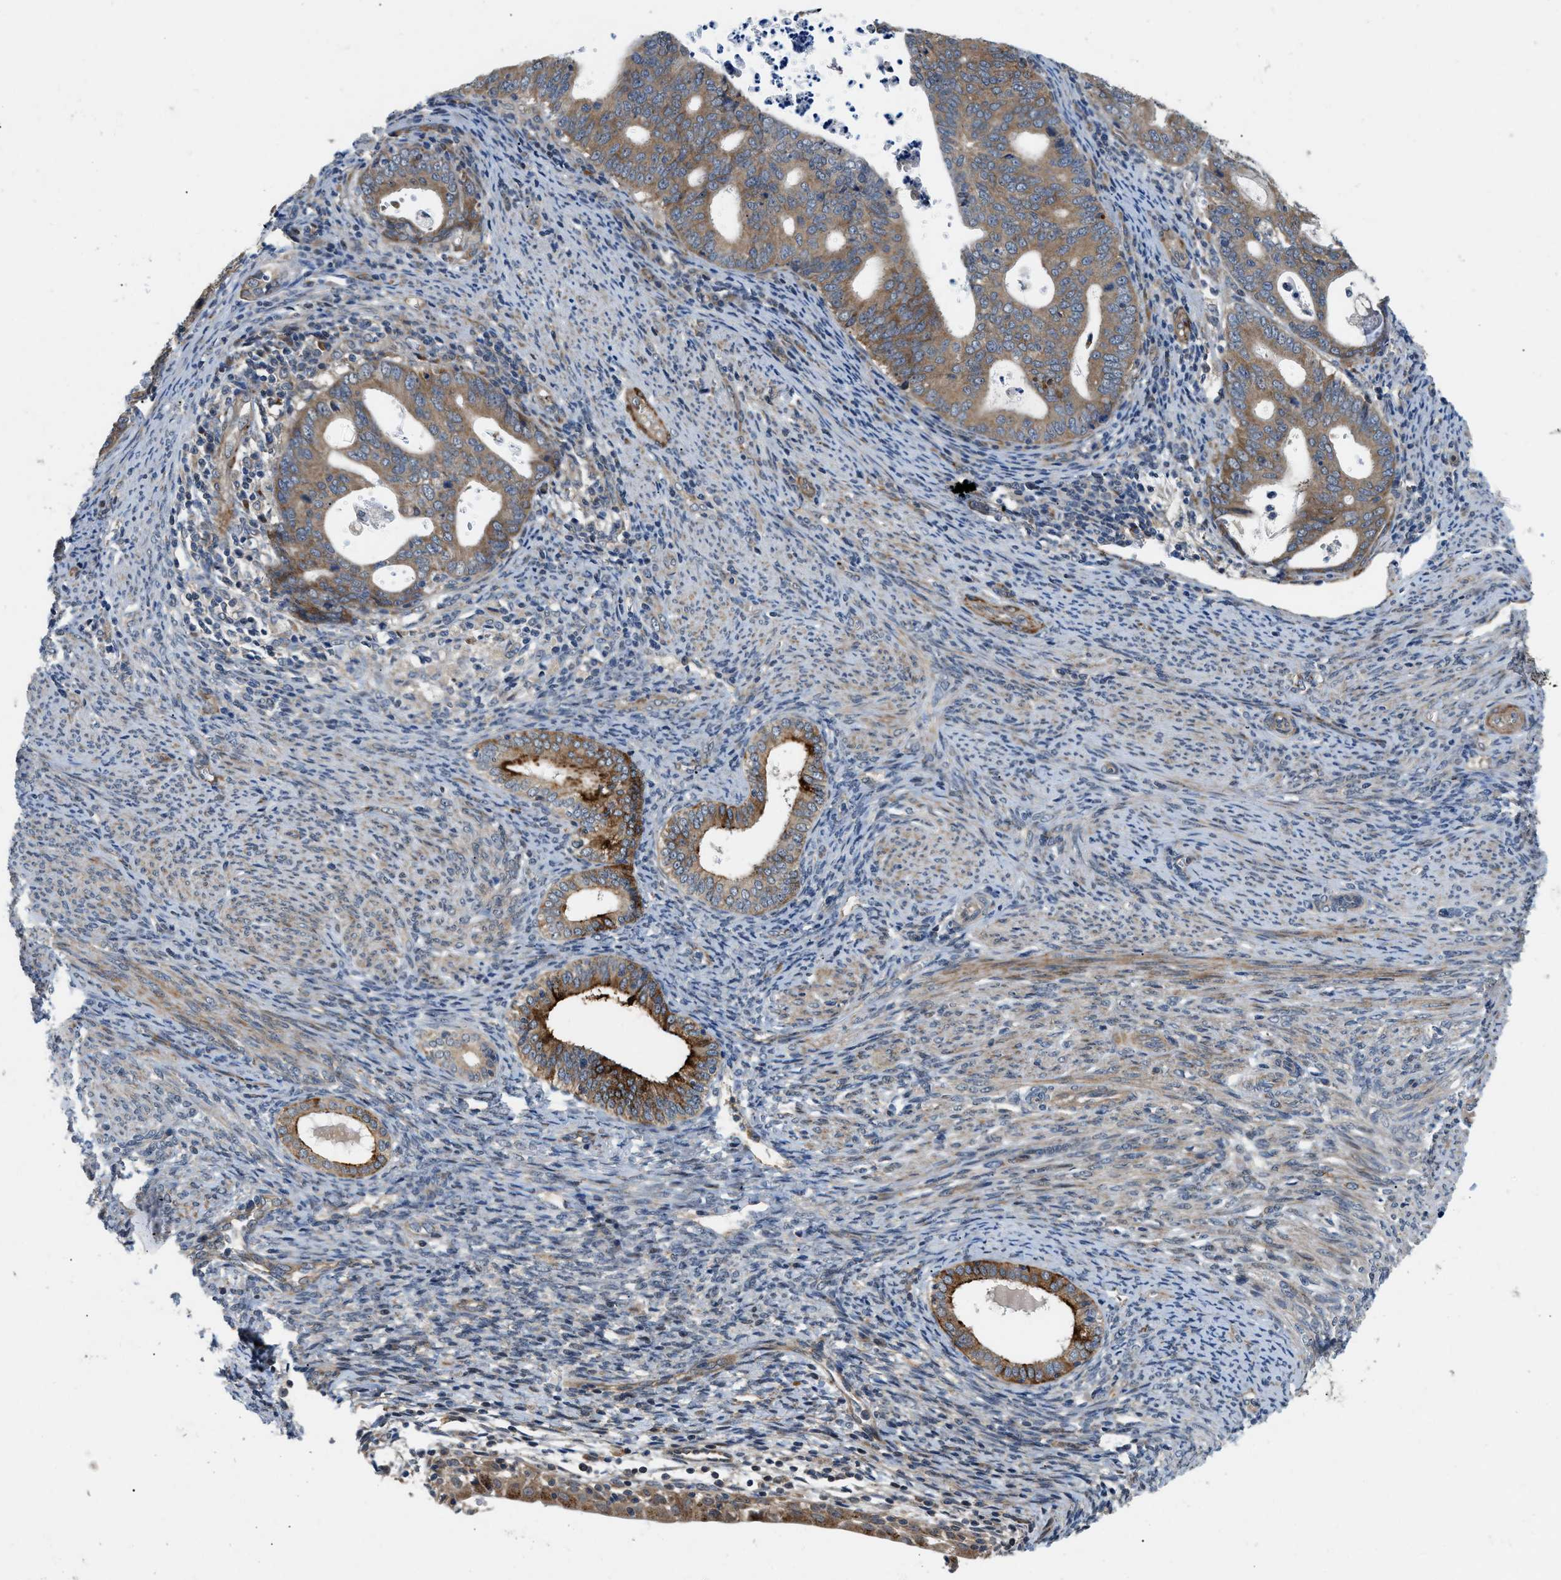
{"staining": {"intensity": "moderate", "quantity": "25%-75%", "location": "cytoplasmic/membranous"}, "tissue": "endometrial cancer", "cell_type": "Tumor cells", "image_type": "cancer", "snomed": [{"axis": "morphology", "description": "Adenocarcinoma, NOS"}, {"axis": "topography", "description": "Uterus"}], "caption": "High-magnification brightfield microscopy of endometrial adenocarcinoma stained with DAB (3,3'-diaminobenzidine) (brown) and counterstained with hematoxylin (blue). tumor cells exhibit moderate cytoplasmic/membranous positivity is identified in about25%-75% of cells. Nuclei are stained in blue.", "gene": "ZNF599", "patient": {"sex": "female", "age": 83}}